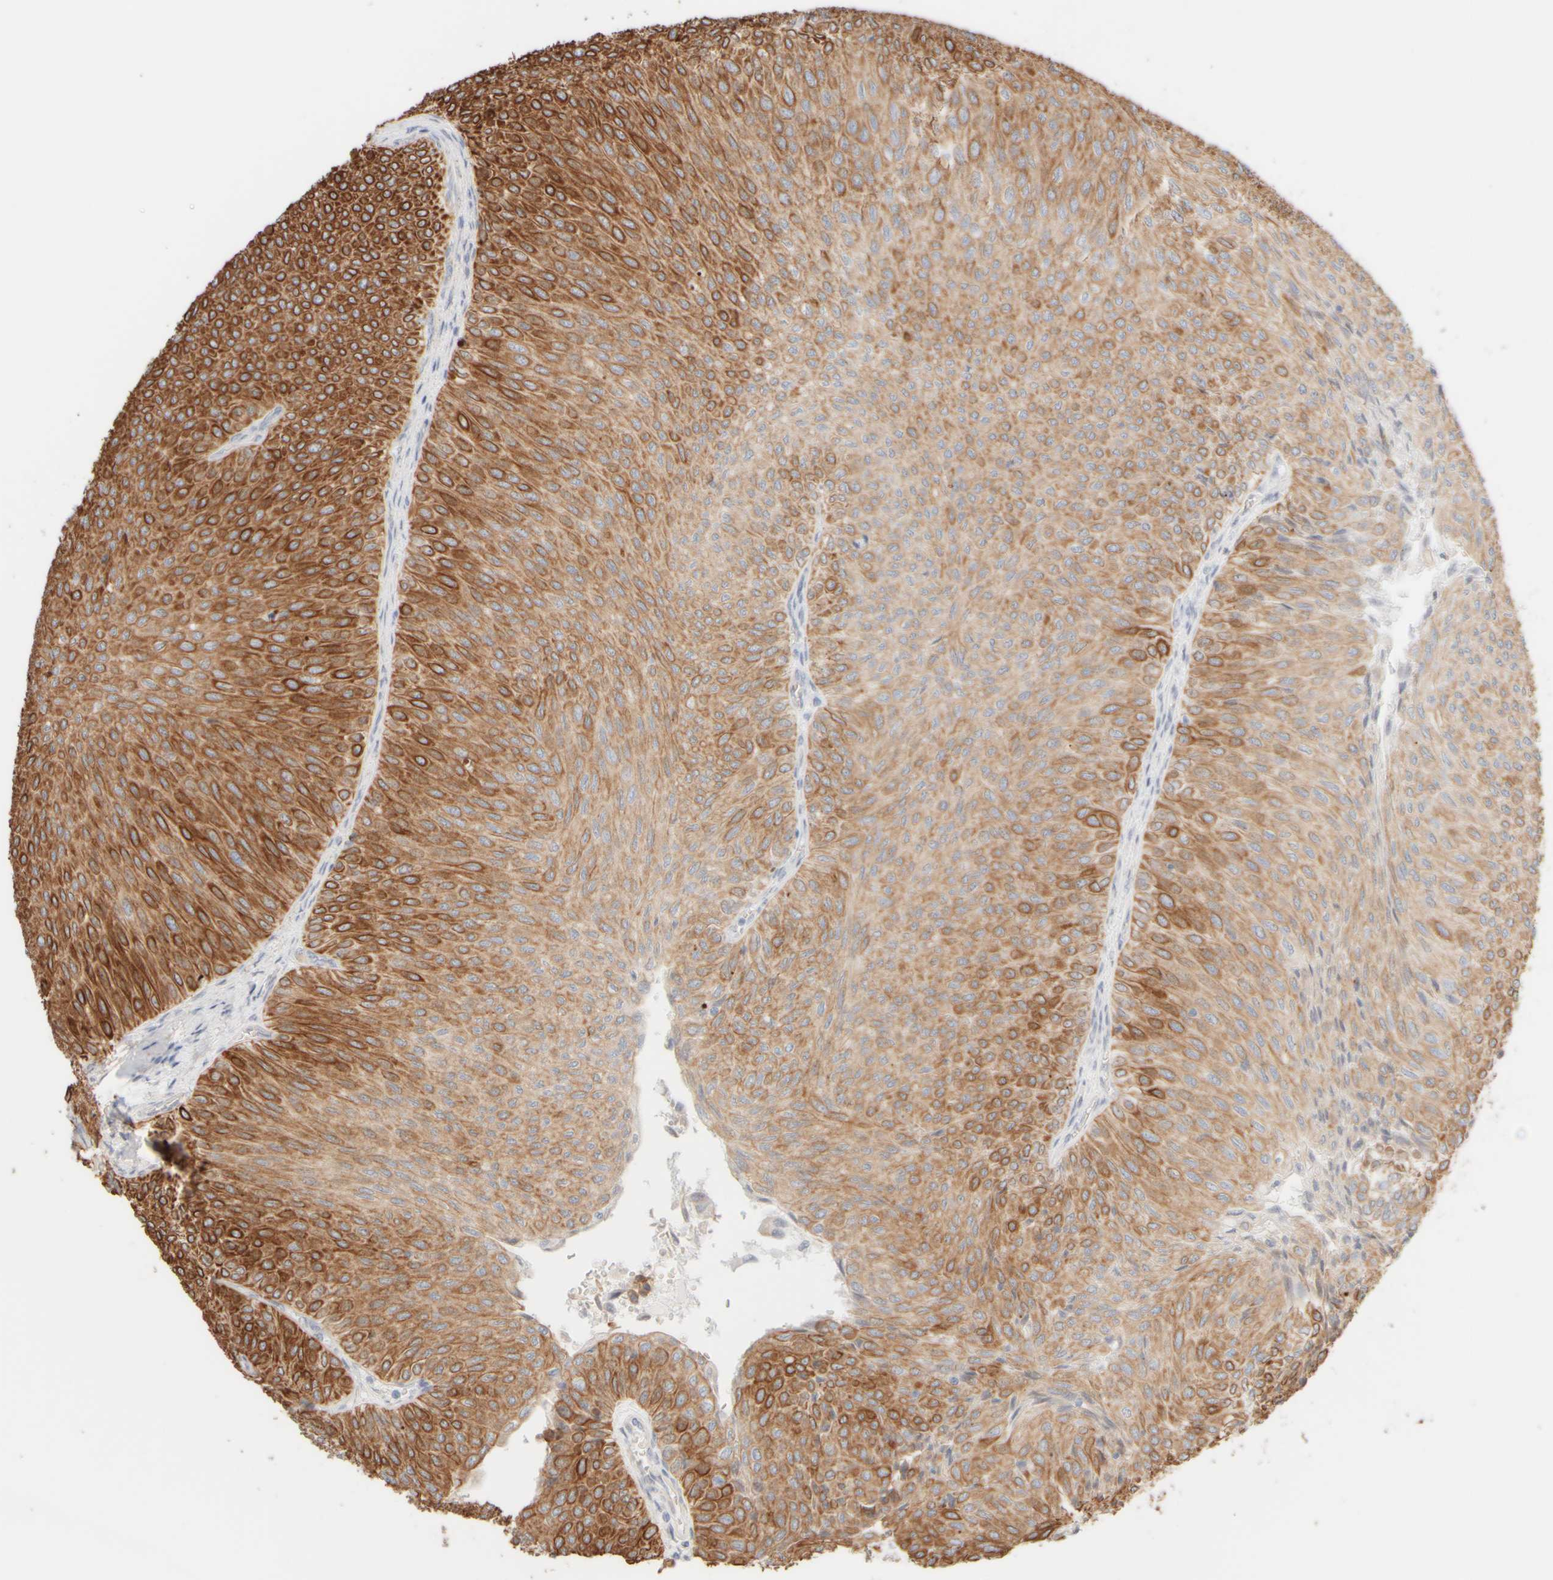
{"staining": {"intensity": "moderate", "quantity": ">75%", "location": "cytoplasmic/membranous"}, "tissue": "urothelial cancer", "cell_type": "Tumor cells", "image_type": "cancer", "snomed": [{"axis": "morphology", "description": "Urothelial carcinoma, Low grade"}, {"axis": "topography", "description": "Urinary bladder"}], "caption": "This histopathology image shows urothelial cancer stained with immunohistochemistry to label a protein in brown. The cytoplasmic/membranous of tumor cells show moderate positivity for the protein. Nuclei are counter-stained blue.", "gene": "KRT15", "patient": {"sex": "male", "age": 78}}